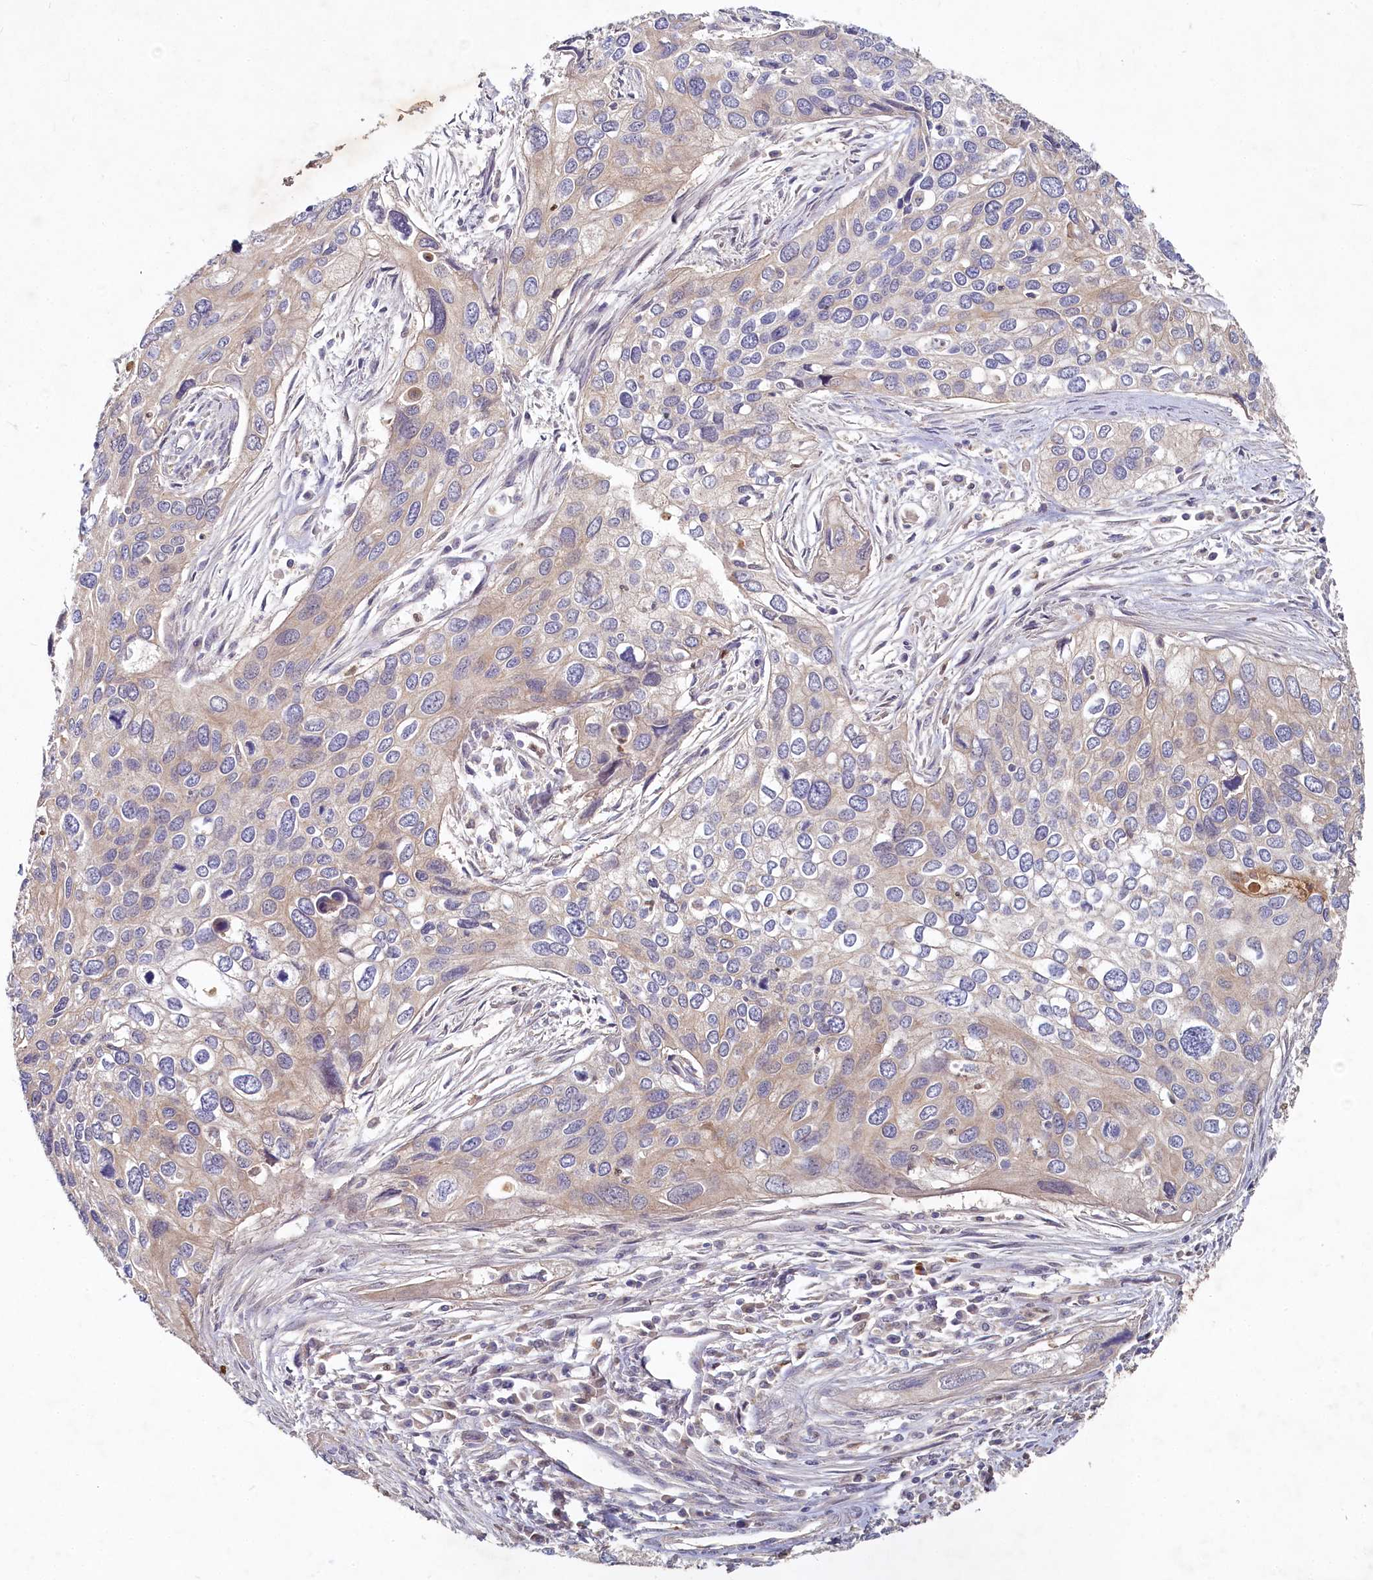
{"staining": {"intensity": "negative", "quantity": "none", "location": "none"}, "tissue": "cervical cancer", "cell_type": "Tumor cells", "image_type": "cancer", "snomed": [{"axis": "morphology", "description": "Squamous cell carcinoma, NOS"}, {"axis": "topography", "description": "Cervix"}], "caption": "Protein analysis of squamous cell carcinoma (cervical) demonstrates no significant staining in tumor cells.", "gene": "HERC3", "patient": {"sex": "female", "age": 55}}